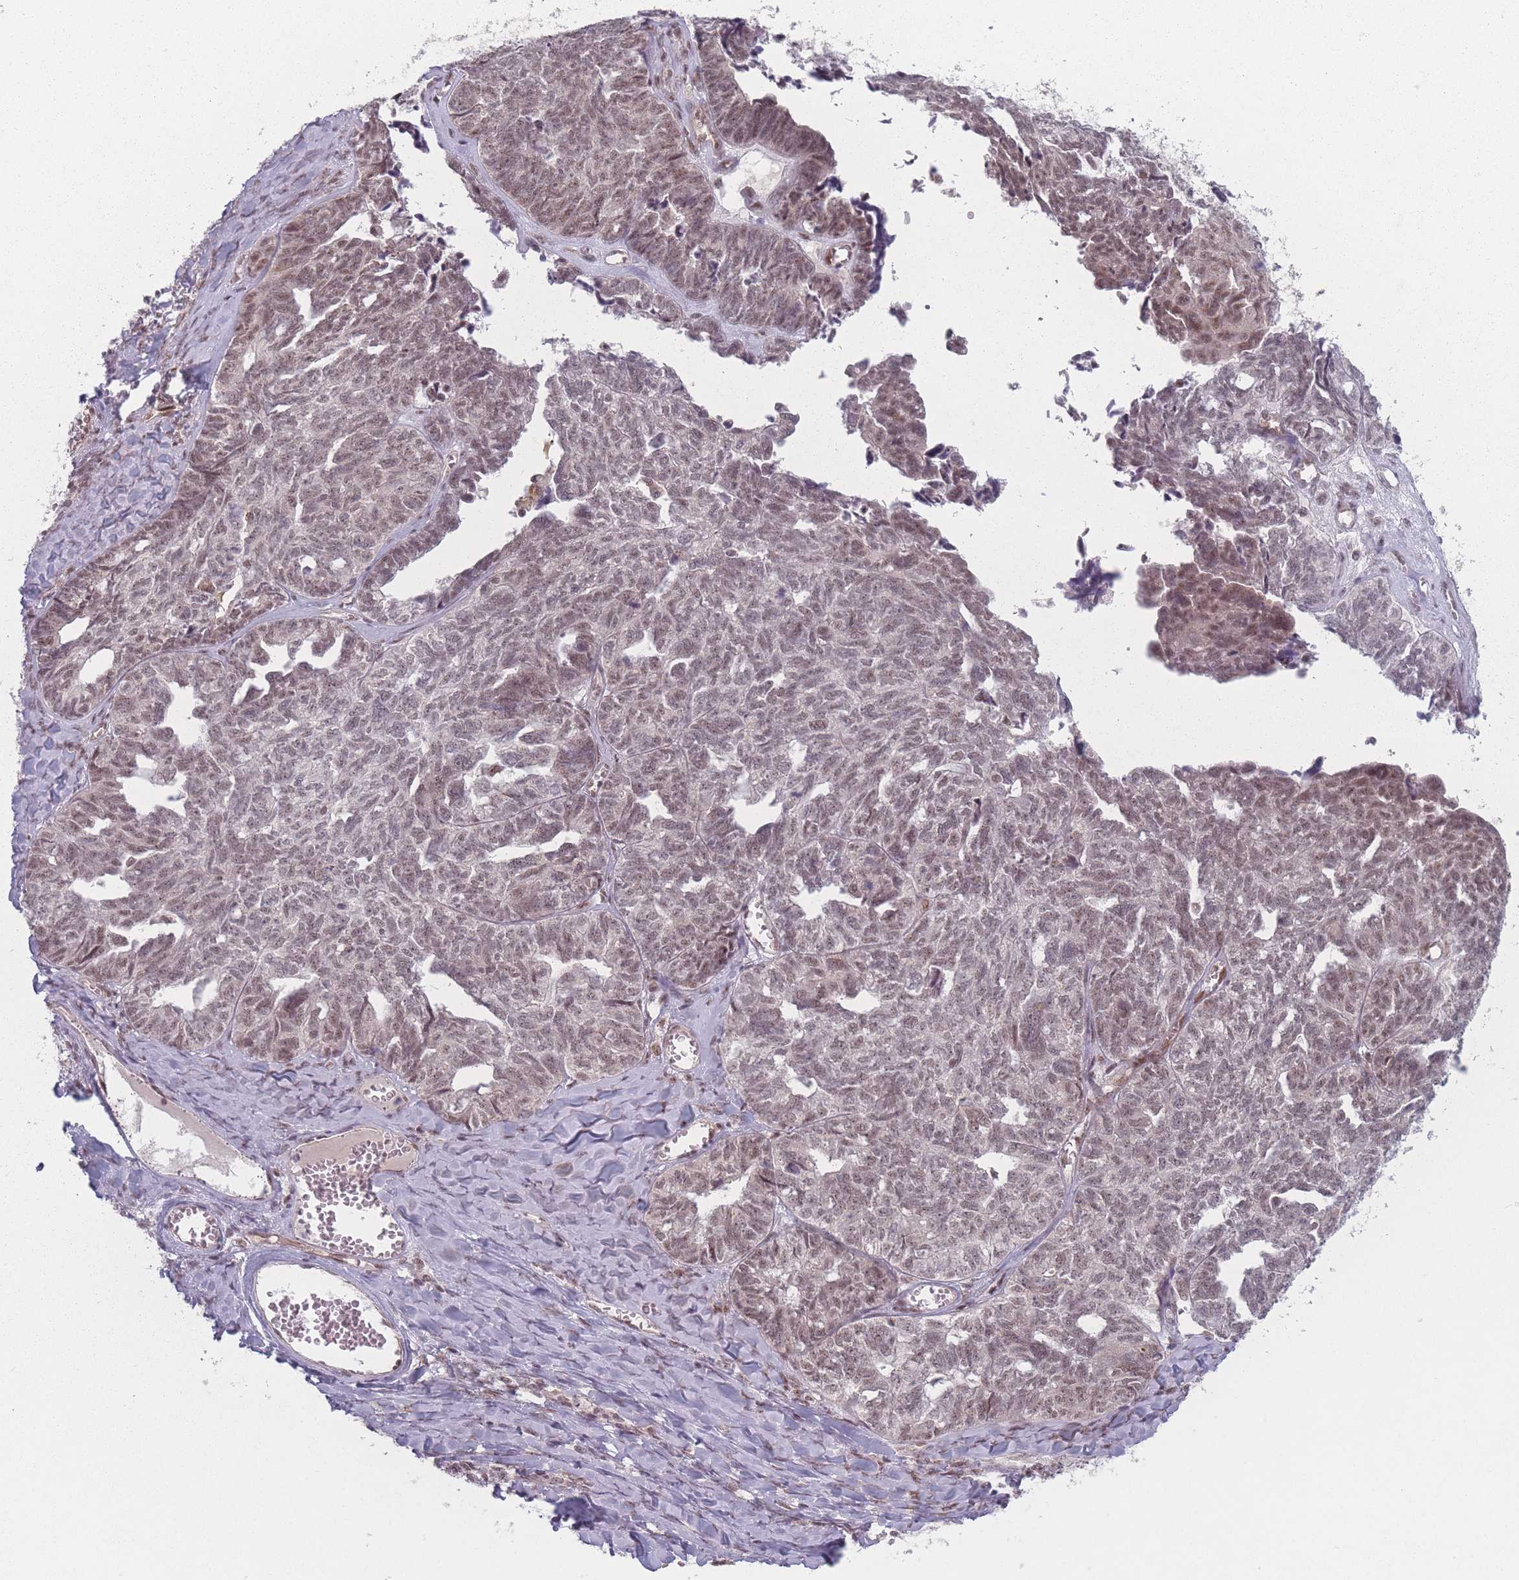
{"staining": {"intensity": "moderate", "quantity": ">75%", "location": "nuclear"}, "tissue": "ovarian cancer", "cell_type": "Tumor cells", "image_type": "cancer", "snomed": [{"axis": "morphology", "description": "Cystadenocarcinoma, serous, NOS"}, {"axis": "topography", "description": "Ovary"}], "caption": "A brown stain highlights moderate nuclear staining of a protein in serous cystadenocarcinoma (ovarian) tumor cells.", "gene": "ZC3H14", "patient": {"sex": "female", "age": 79}}